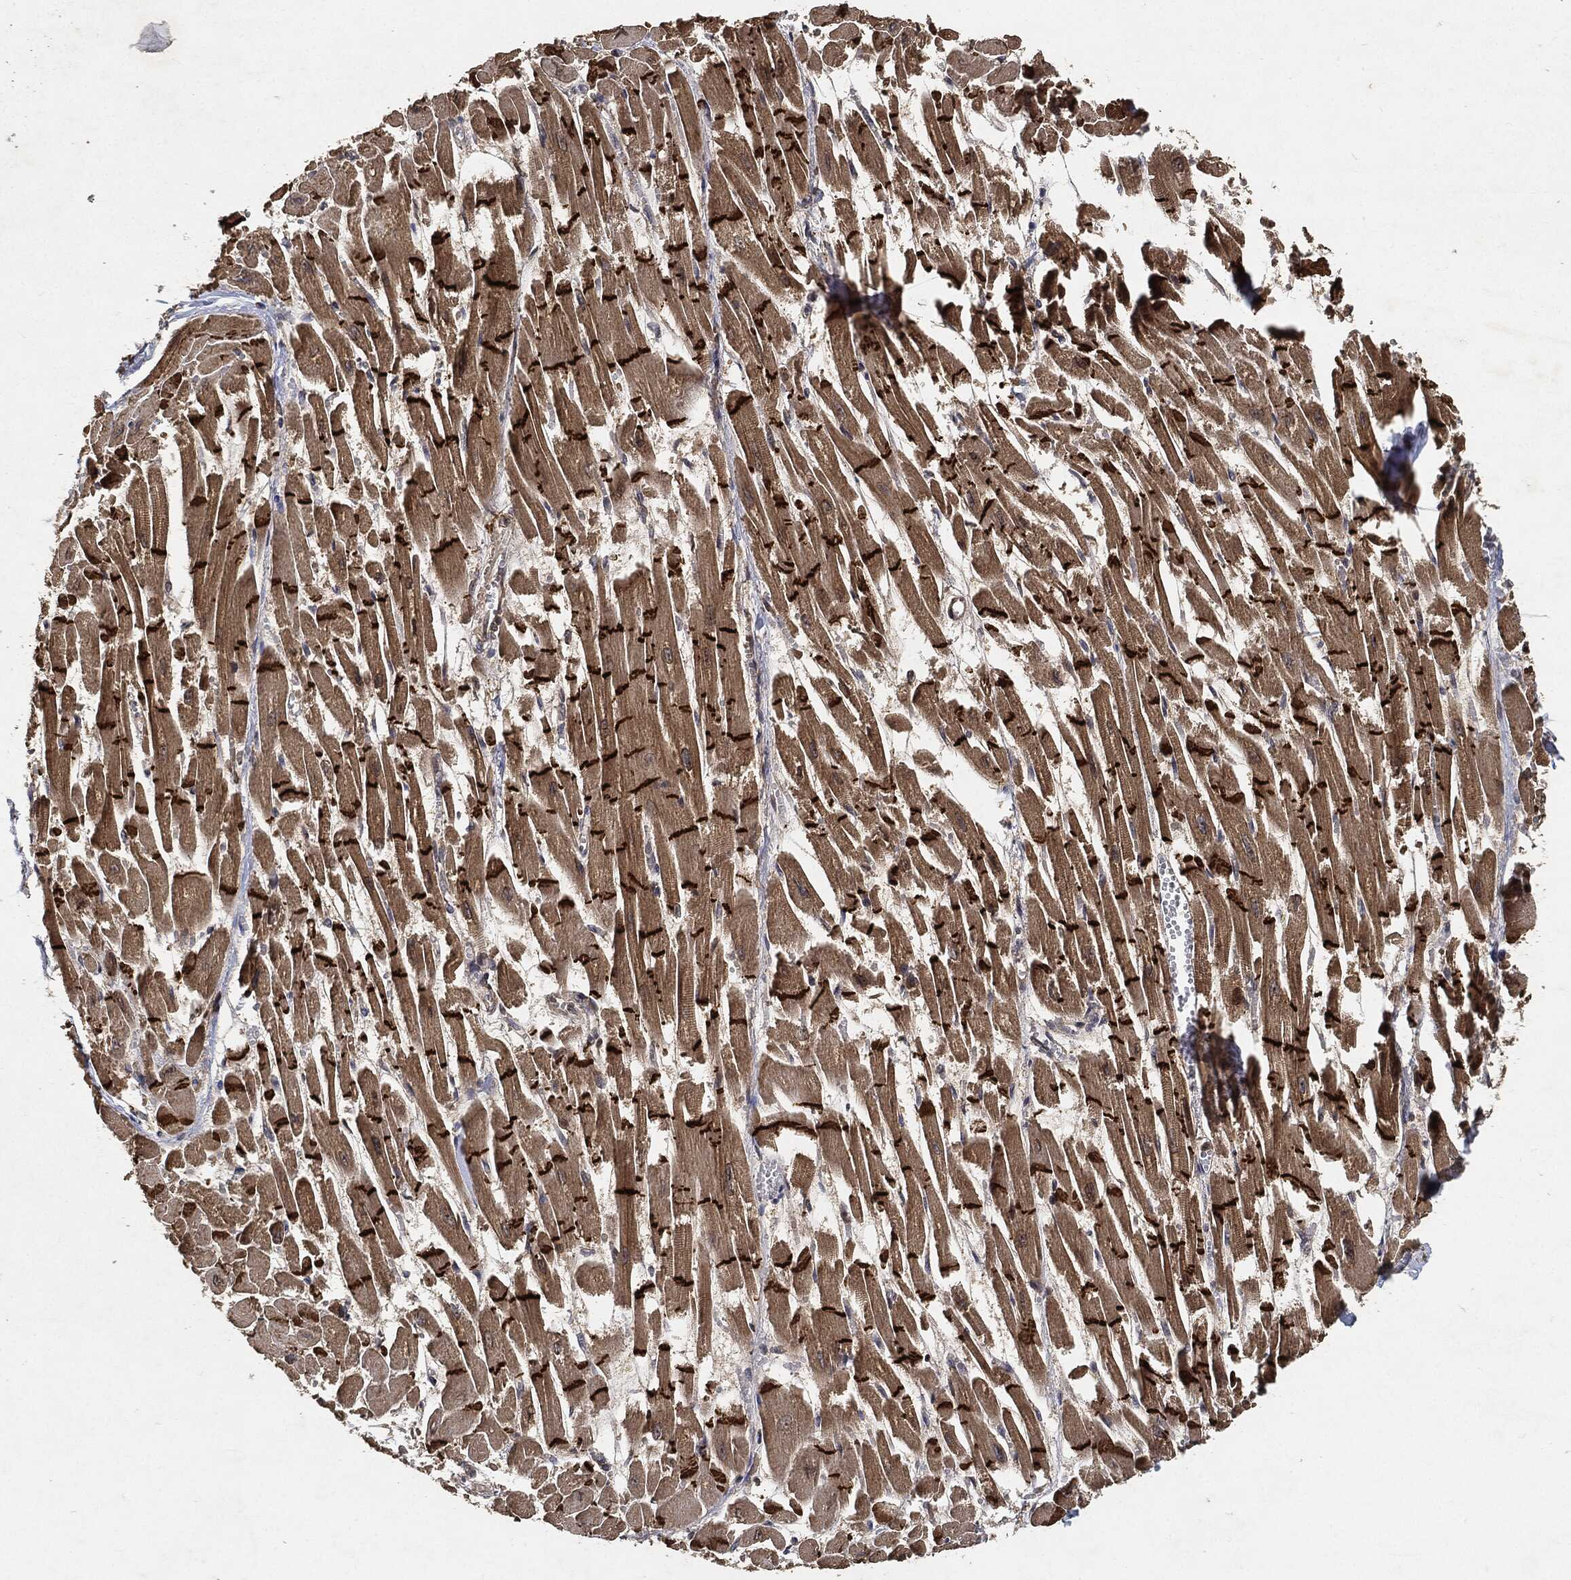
{"staining": {"intensity": "strong", "quantity": "25%-75%", "location": "cytoplasmic/membranous"}, "tissue": "heart muscle", "cell_type": "Cardiomyocytes", "image_type": "normal", "snomed": [{"axis": "morphology", "description": "Normal tissue, NOS"}, {"axis": "topography", "description": "Heart"}], "caption": "Strong cytoplasmic/membranous expression is present in about 25%-75% of cardiomyocytes in benign heart muscle. (brown staining indicates protein expression, while blue staining denotes nuclei).", "gene": "ZNF226", "patient": {"sex": "female", "age": 52}}